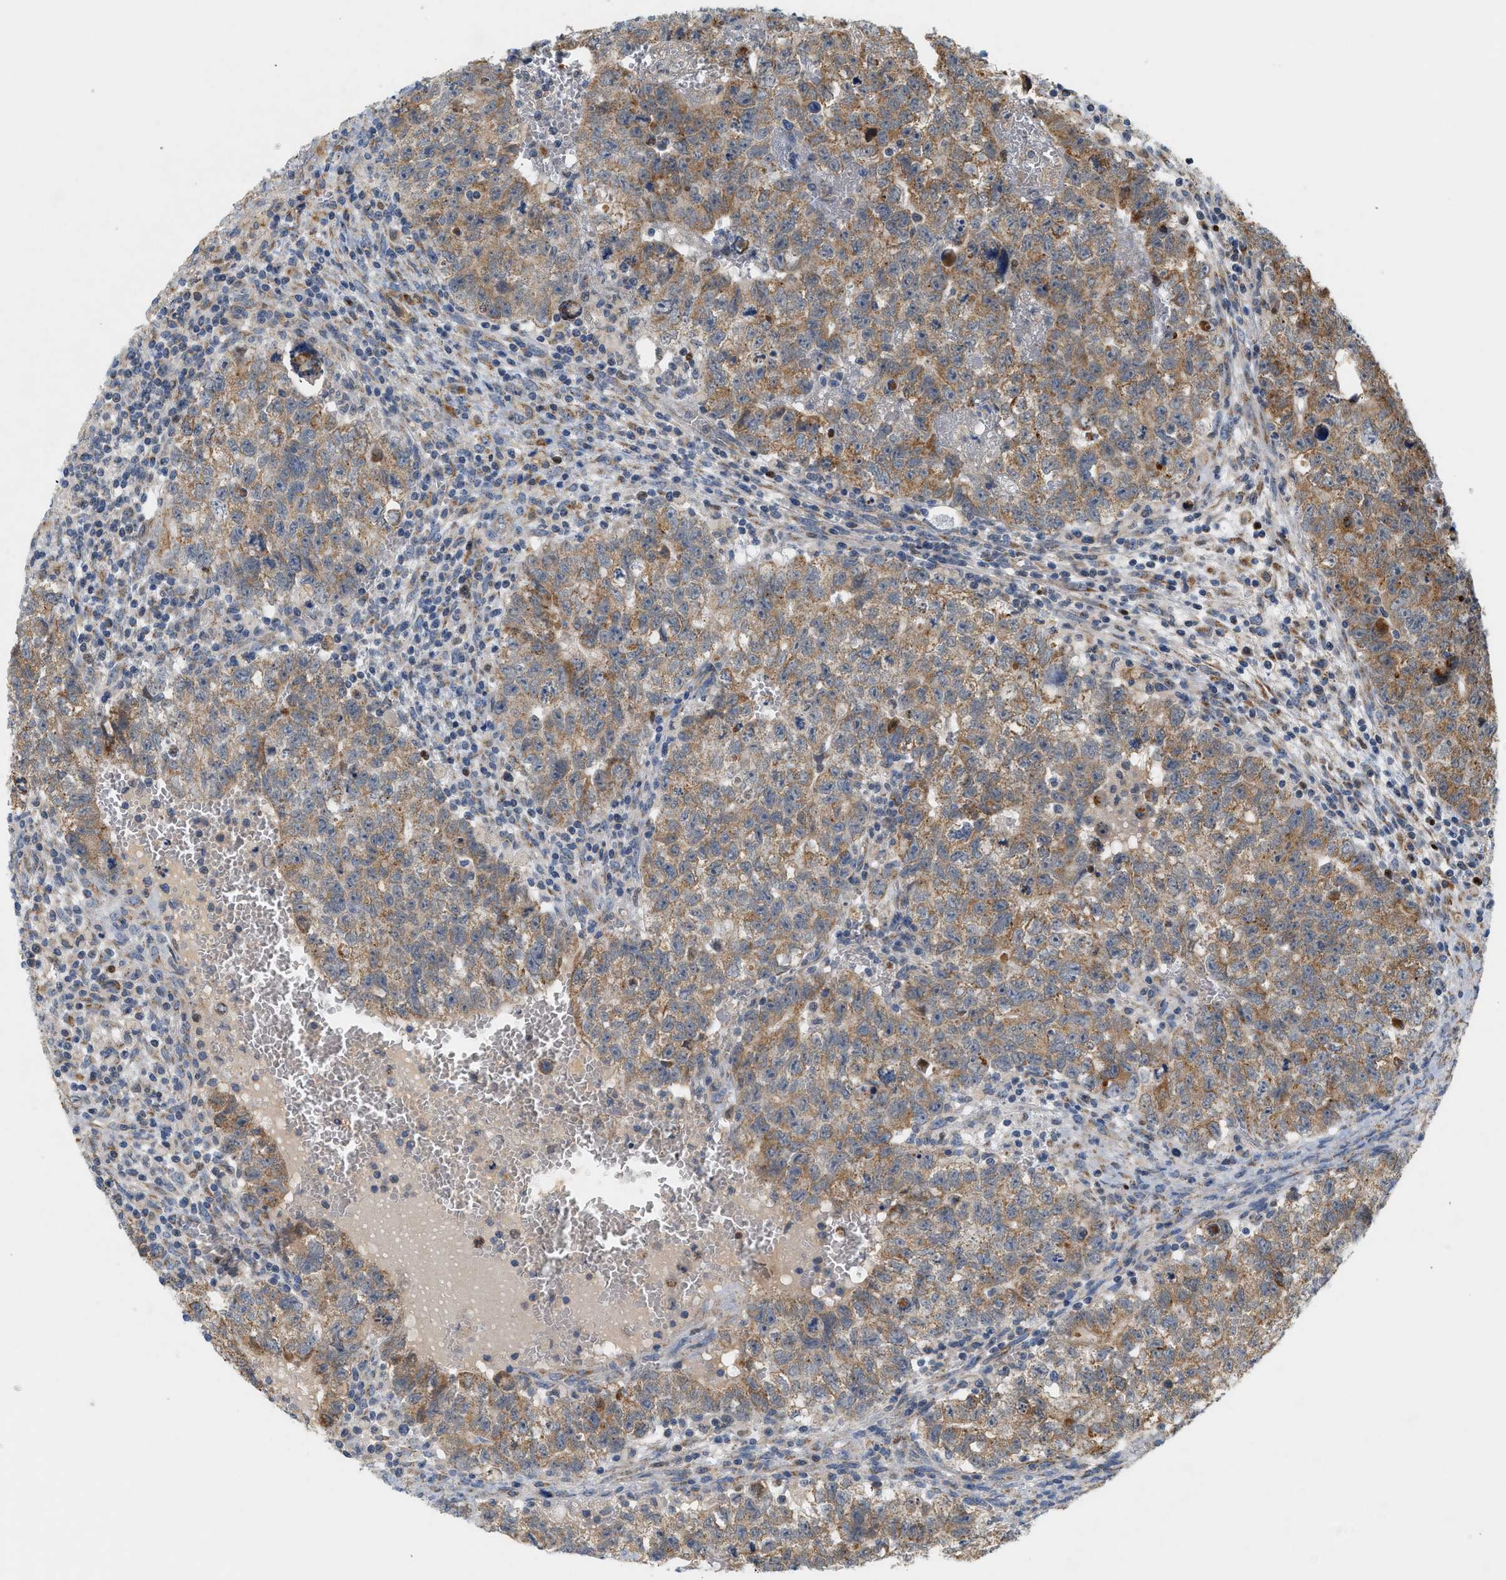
{"staining": {"intensity": "moderate", "quantity": ">75%", "location": "cytoplasmic/membranous"}, "tissue": "testis cancer", "cell_type": "Tumor cells", "image_type": "cancer", "snomed": [{"axis": "morphology", "description": "Seminoma, NOS"}, {"axis": "morphology", "description": "Carcinoma, Embryonal, NOS"}, {"axis": "topography", "description": "Testis"}], "caption": "This micrograph exhibits IHC staining of embryonal carcinoma (testis), with medium moderate cytoplasmic/membranous expression in approximately >75% of tumor cells.", "gene": "MCU", "patient": {"sex": "male", "age": 38}}